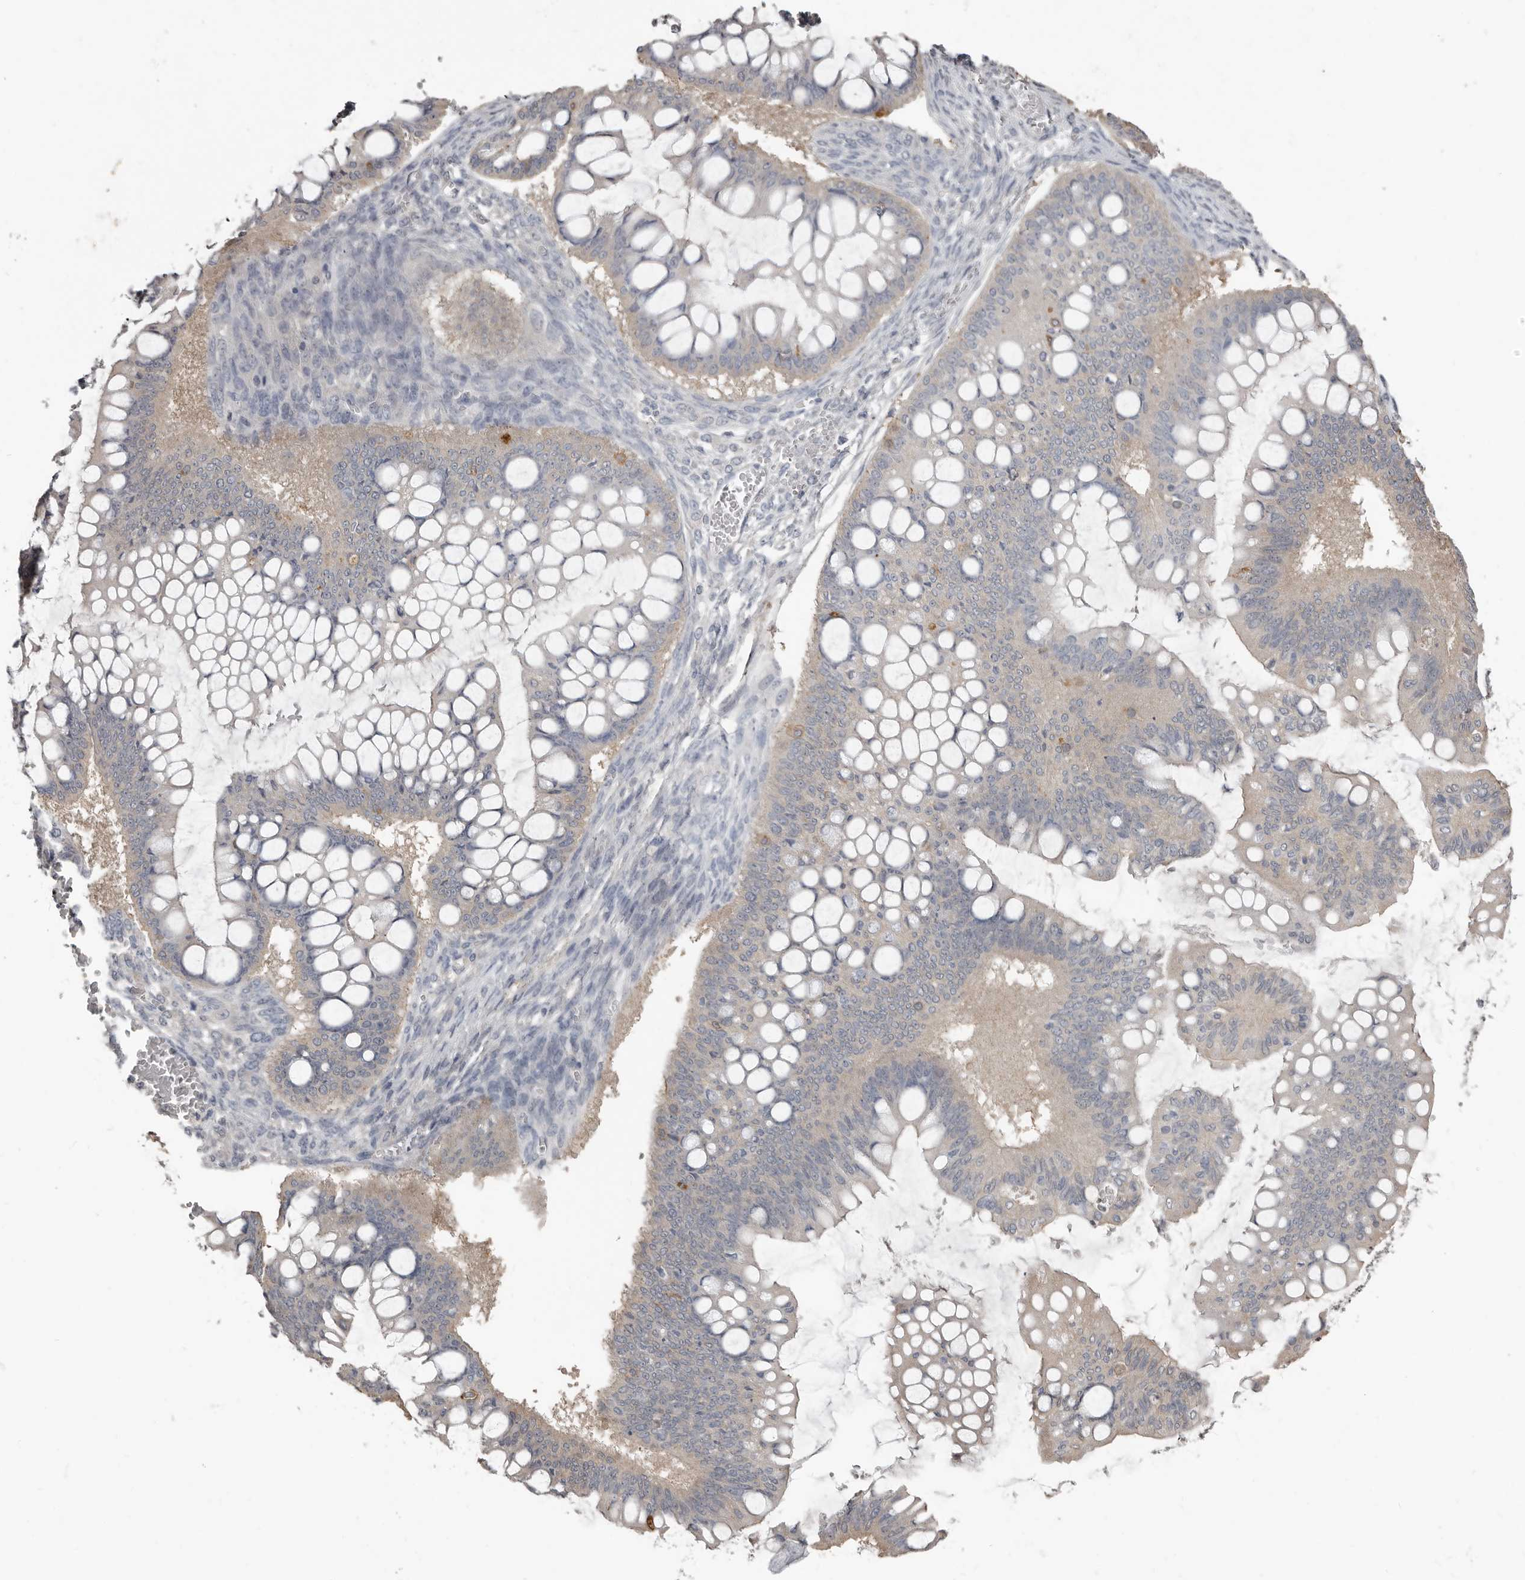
{"staining": {"intensity": "weak", "quantity": "<25%", "location": "cytoplasmic/membranous"}, "tissue": "ovarian cancer", "cell_type": "Tumor cells", "image_type": "cancer", "snomed": [{"axis": "morphology", "description": "Cystadenocarcinoma, mucinous, NOS"}, {"axis": "topography", "description": "Ovary"}], "caption": "IHC image of human ovarian cancer (mucinous cystadenocarcinoma) stained for a protein (brown), which reveals no expression in tumor cells. (Brightfield microscopy of DAB (3,3'-diaminobenzidine) IHC at high magnification).", "gene": "KCNJ8", "patient": {"sex": "female", "age": 73}}